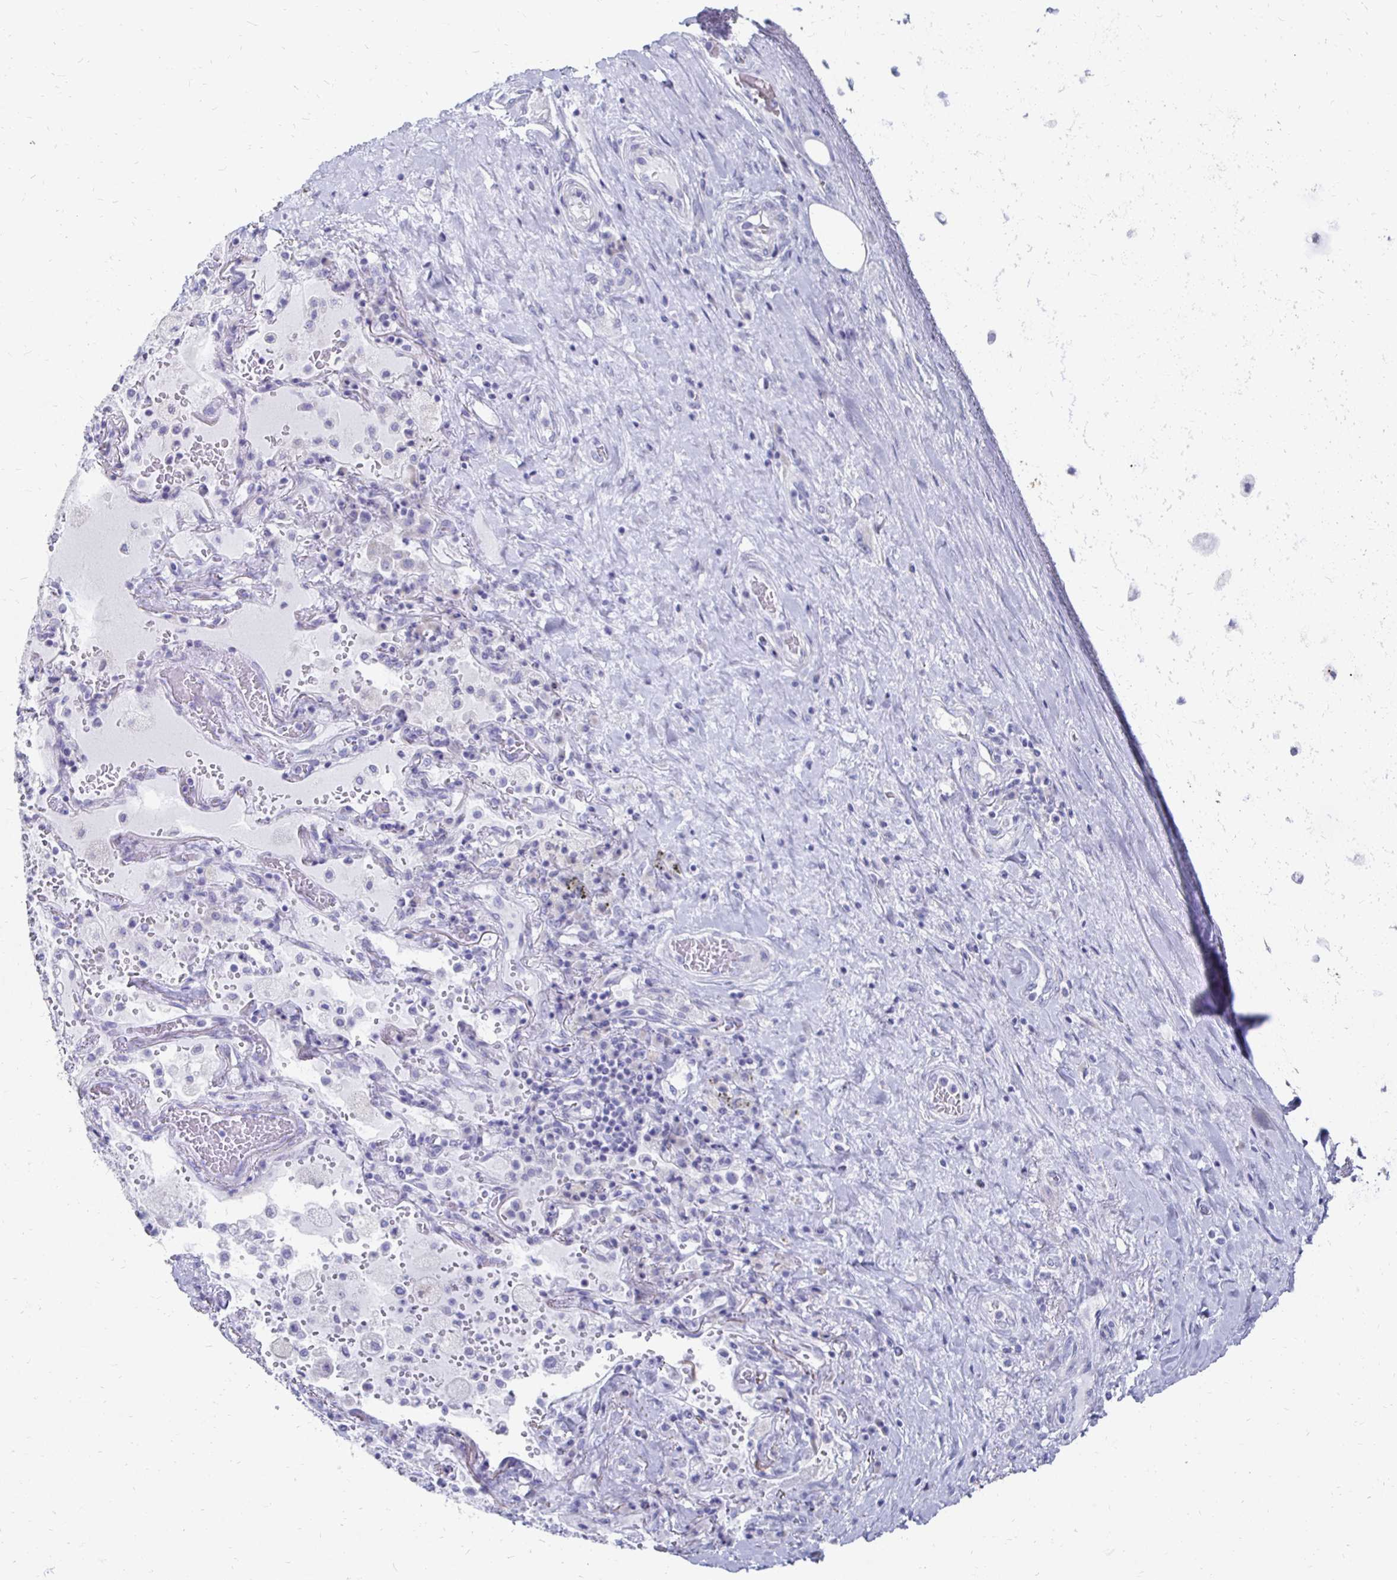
{"staining": {"intensity": "negative", "quantity": "none", "location": "none"}, "tissue": "soft tissue", "cell_type": "Fibroblasts", "image_type": "normal", "snomed": [{"axis": "morphology", "description": "Normal tissue, NOS"}, {"axis": "topography", "description": "Cartilage tissue"}, {"axis": "topography", "description": "Bronchus"}], "caption": "DAB (3,3'-diaminobenzidine) immunohistochemical staining of benign soft tissue displays no significant positivity in fibroblasts. (Immunohistochemistry (ihc), brightfield microscopy, high magnification).", "gene": "SYCP3", "patient": {"sex": "male", "age": 64}}